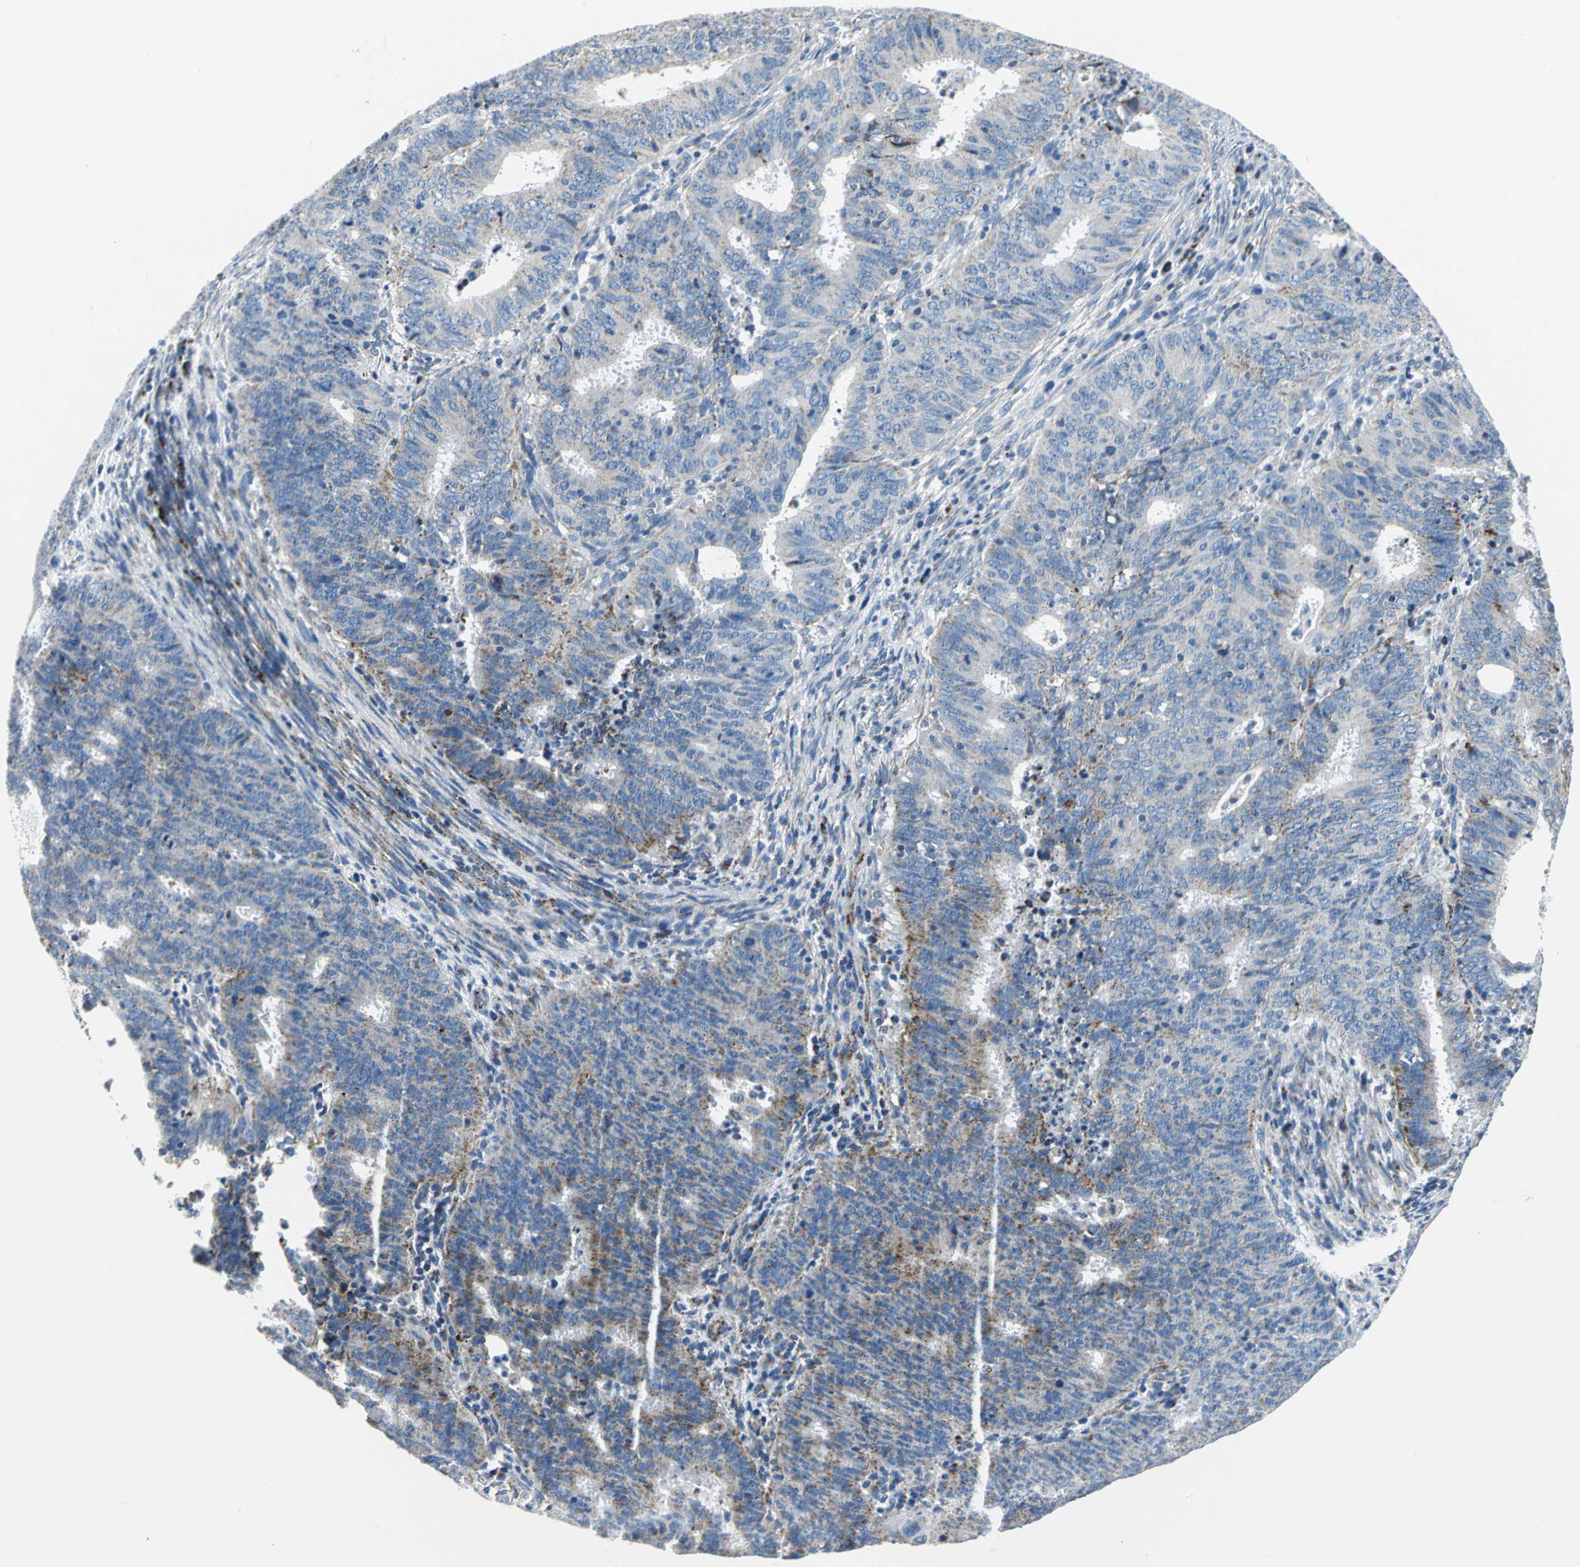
{"staining": {"intensity": "moderate", "quantity": ">75%", "location": "cytoplasmic/membranous"}, "tissue": "cervical cancer", "cell_type": "Tumor cells", "image_type": "cancer", "snomed": [{"axis": "morphology", "description": "Adenocarcinoma, NOS"}, {"axis": "topography", "description": "Cervix"}], "caption": "Adenocarcinoma (cervical) stained for a protein shows moderate cytoplasmic/membranous positivity in tumor cells. Using DAB (3,3'-diaminobenzidine) (brown) and hematoxylin (blue) stains, captured at high magnification using brightfield microscopy.", "gene": "IFI6", "patient": {"sex": "female", "age": 44}}